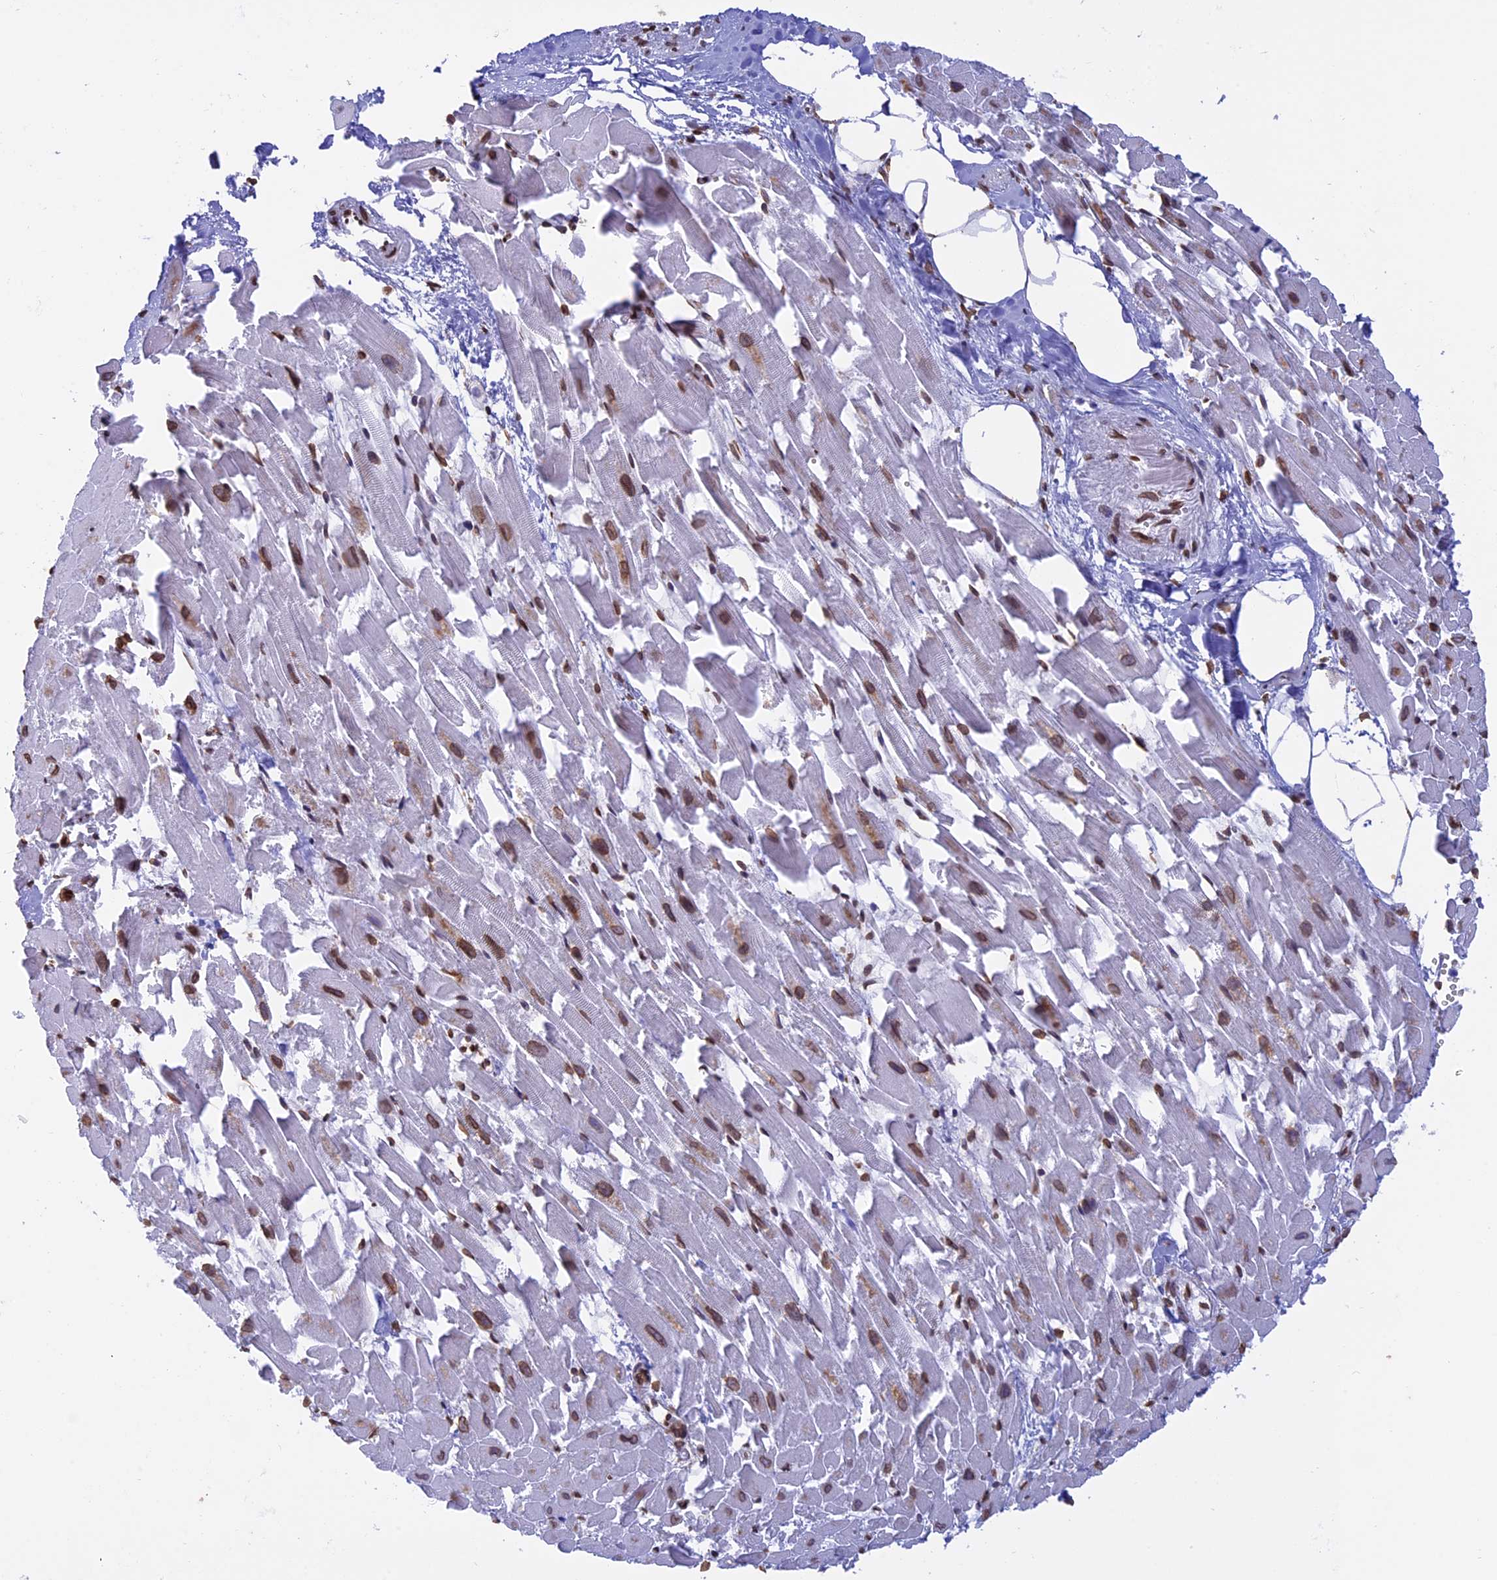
{"staining": {"intensity": "moderate", "quantity": "25%-75%", "location": "nuclear"}, "tissue": "heart muscle", "cell_type": "Cardiomyocytes", "image_type": "normal", "snomed": [{"axis": "morphology", "description": "Normal tissue, NOS"}, {"axis": "topography", "description": "Heart"}], "caption": "Protein expression analysis of normal human heart muscle reveals moderate nuclear staining in about 25%-75% of cardiomyocytes. (DAB = brown stain, brightfield microscopy at high magnification).", "gene": "TMPRSS7", "patient": {"sex": "female", "age": 64}}